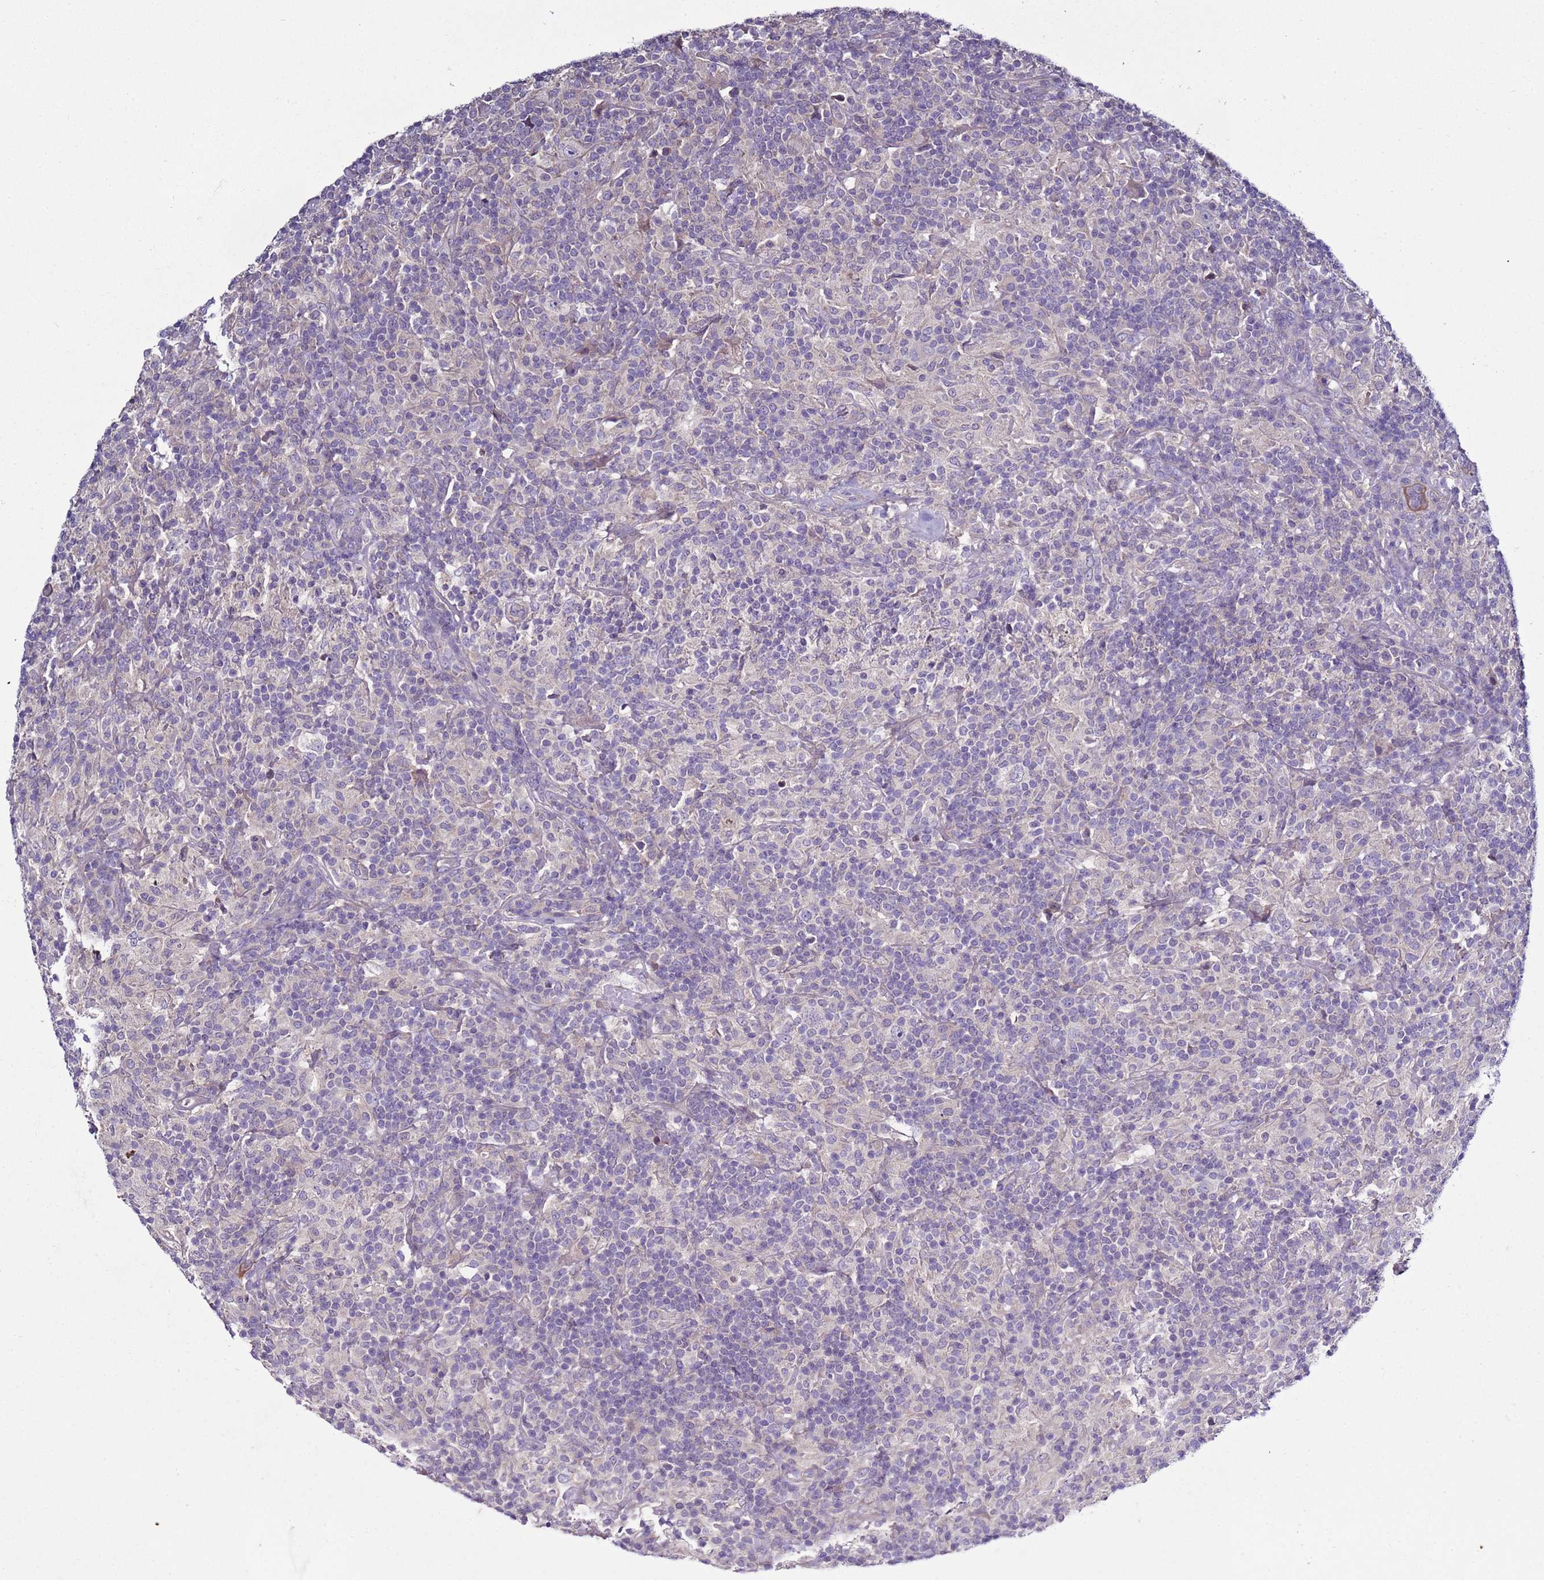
{"staining": {"intensity": "negative", "quantity": "none", "location": "none"}, "tissue": "lymphoma", "cell_type": "Tumor cells", "image_type": "cancer", "snomed": [{"axis": "morphology", "description": "Hodgkin's disease, NOS"}, {"axis": "topography", "description": "Lymph node"}], "caption": "Immunohistochemistry of Hodgkin's disease demonstrates no staining in tumor cells.", "gene": "RABL2B", "patient": {"sex": "male", "age": 70}}